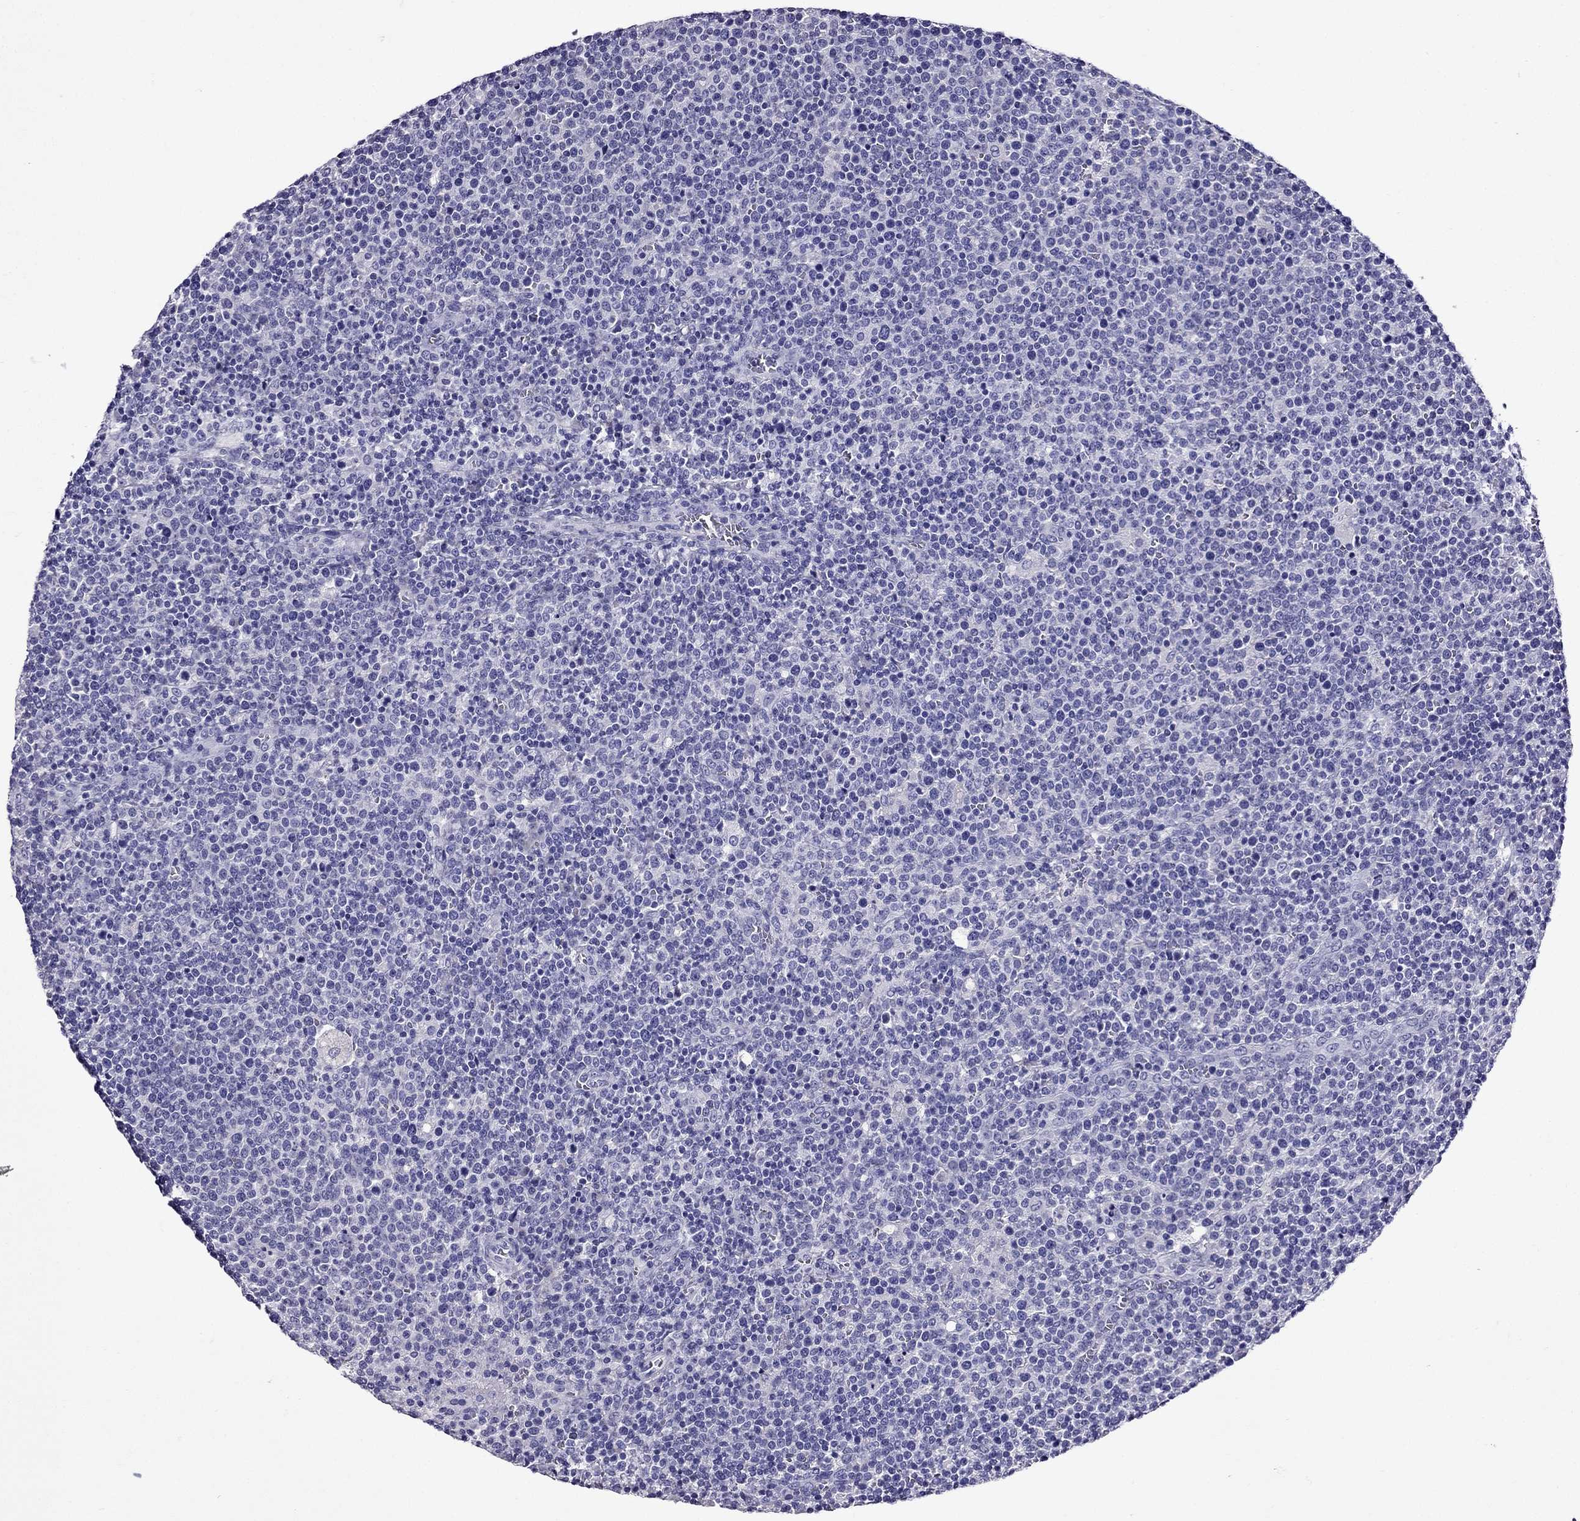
{"staining": {"intensity": "negative", "quantity": "none", "location": "none"}, "tissue": "lymphoma", "cell_type": "Tumor cells", "image_type": "cancer", "snomed": [{"axis": "morphology", "description": "Malignant lymphoma, non-Hodgkin's type, High grade"}, {"axis": "topography", "description": "Lymph node"}], "caption": "A photomicrograph of high-grade malignant lymphoma, non-Hodgkin's type stained for a protein shows no brown staining in tumor cells.", "gene": "DNAH17", "patient": {"sex": "male", "age": 61}}